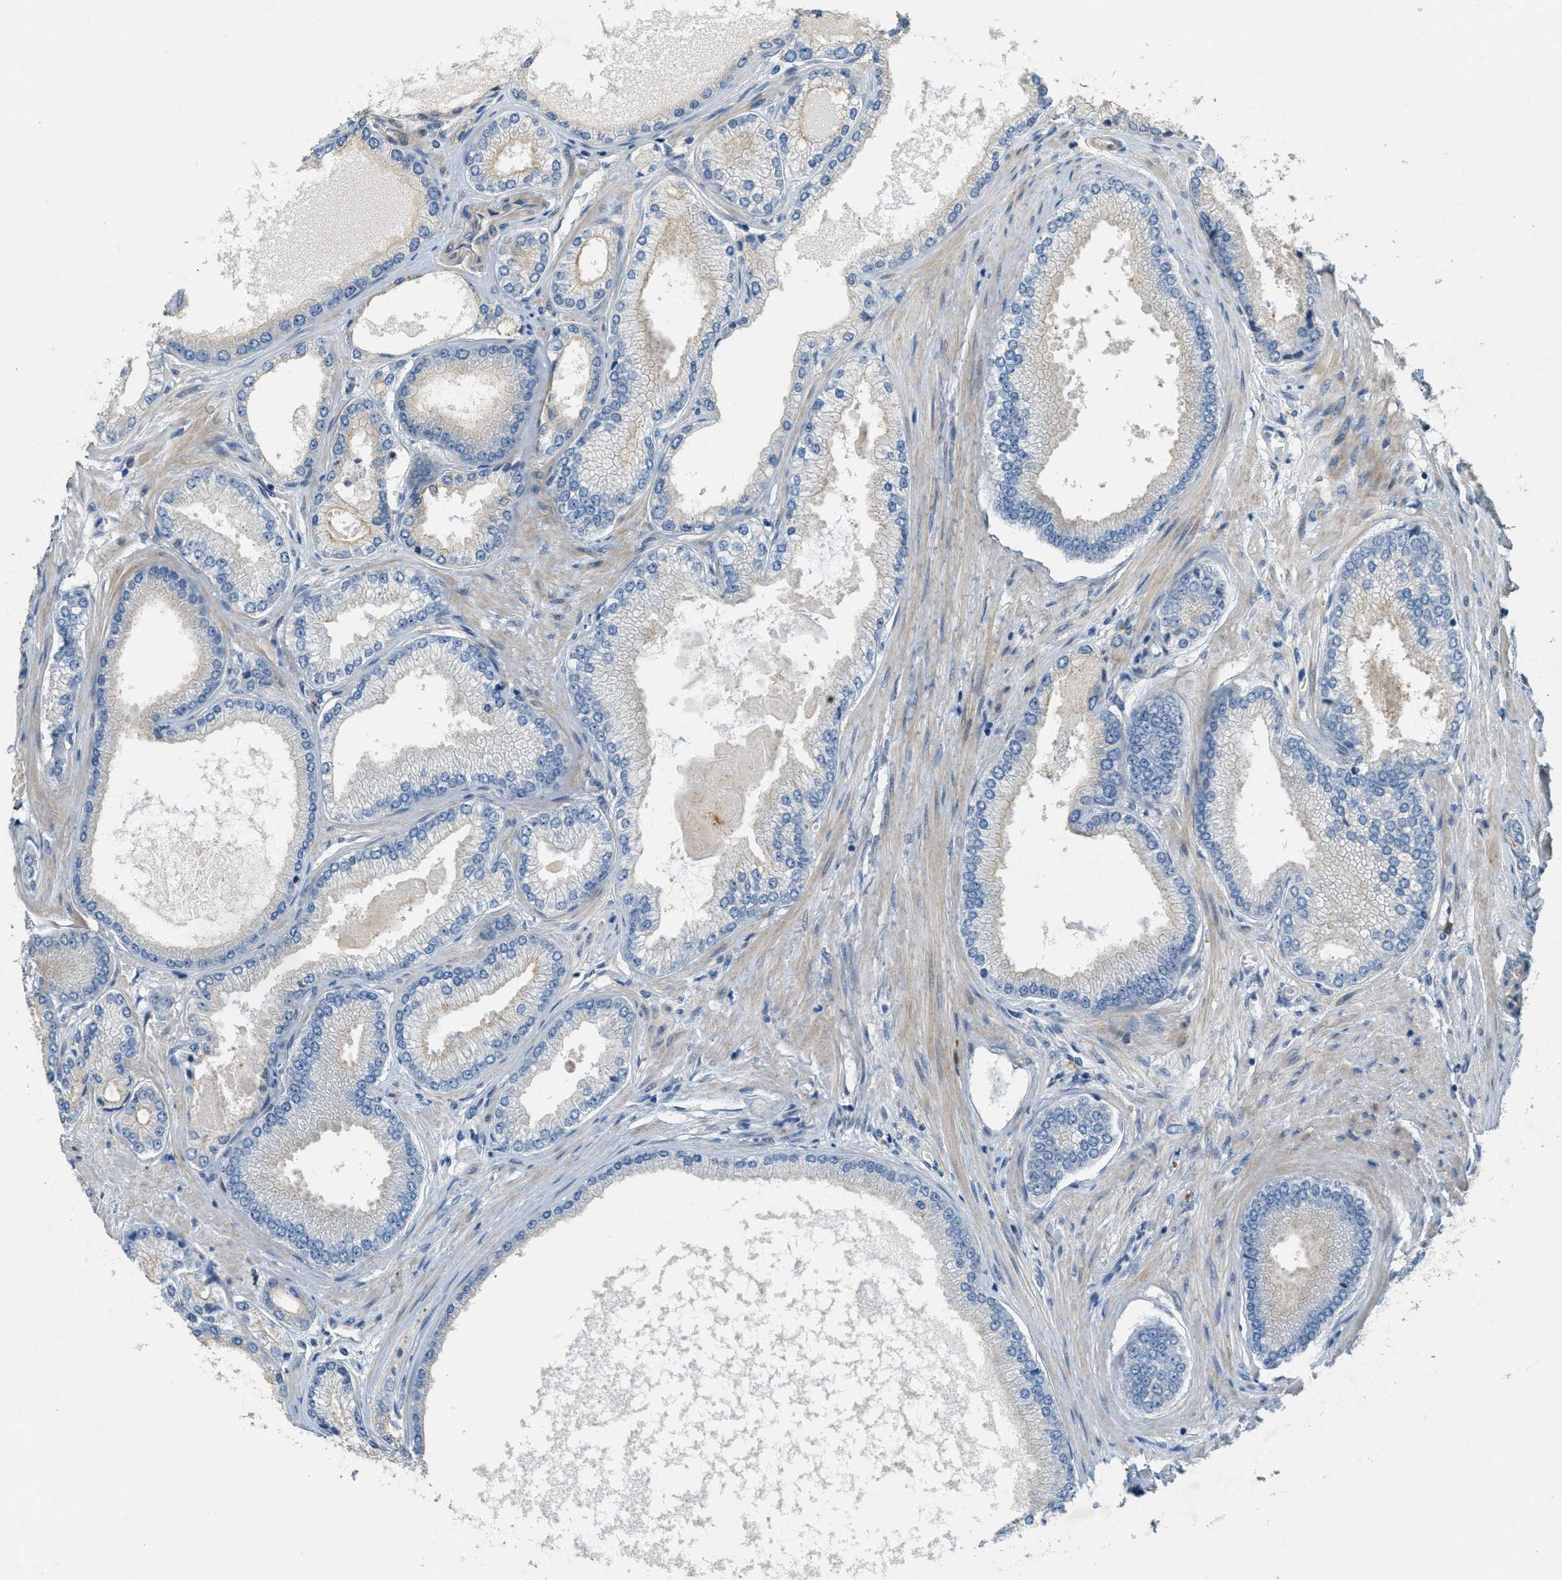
{"staining": {"intensity": "negative", "quantity": "none", "location": "none"}, "tissue": "prostate cancer", "cell_type": "Tumor cells", "image_type": "cancer", "snomed": [{"axis": "morphology", "description": "Adenocarcinoma, High grade"}, {"axis": "topography", "description": "Prostate"}], "caption": "Human prostate cancer (high-grade adenocarcinoma) stained for a protein using IHC demonstrates no staining in tumor cells.", "gene": "ADCY5", "patient": {"sex": "male", "age": 61}}